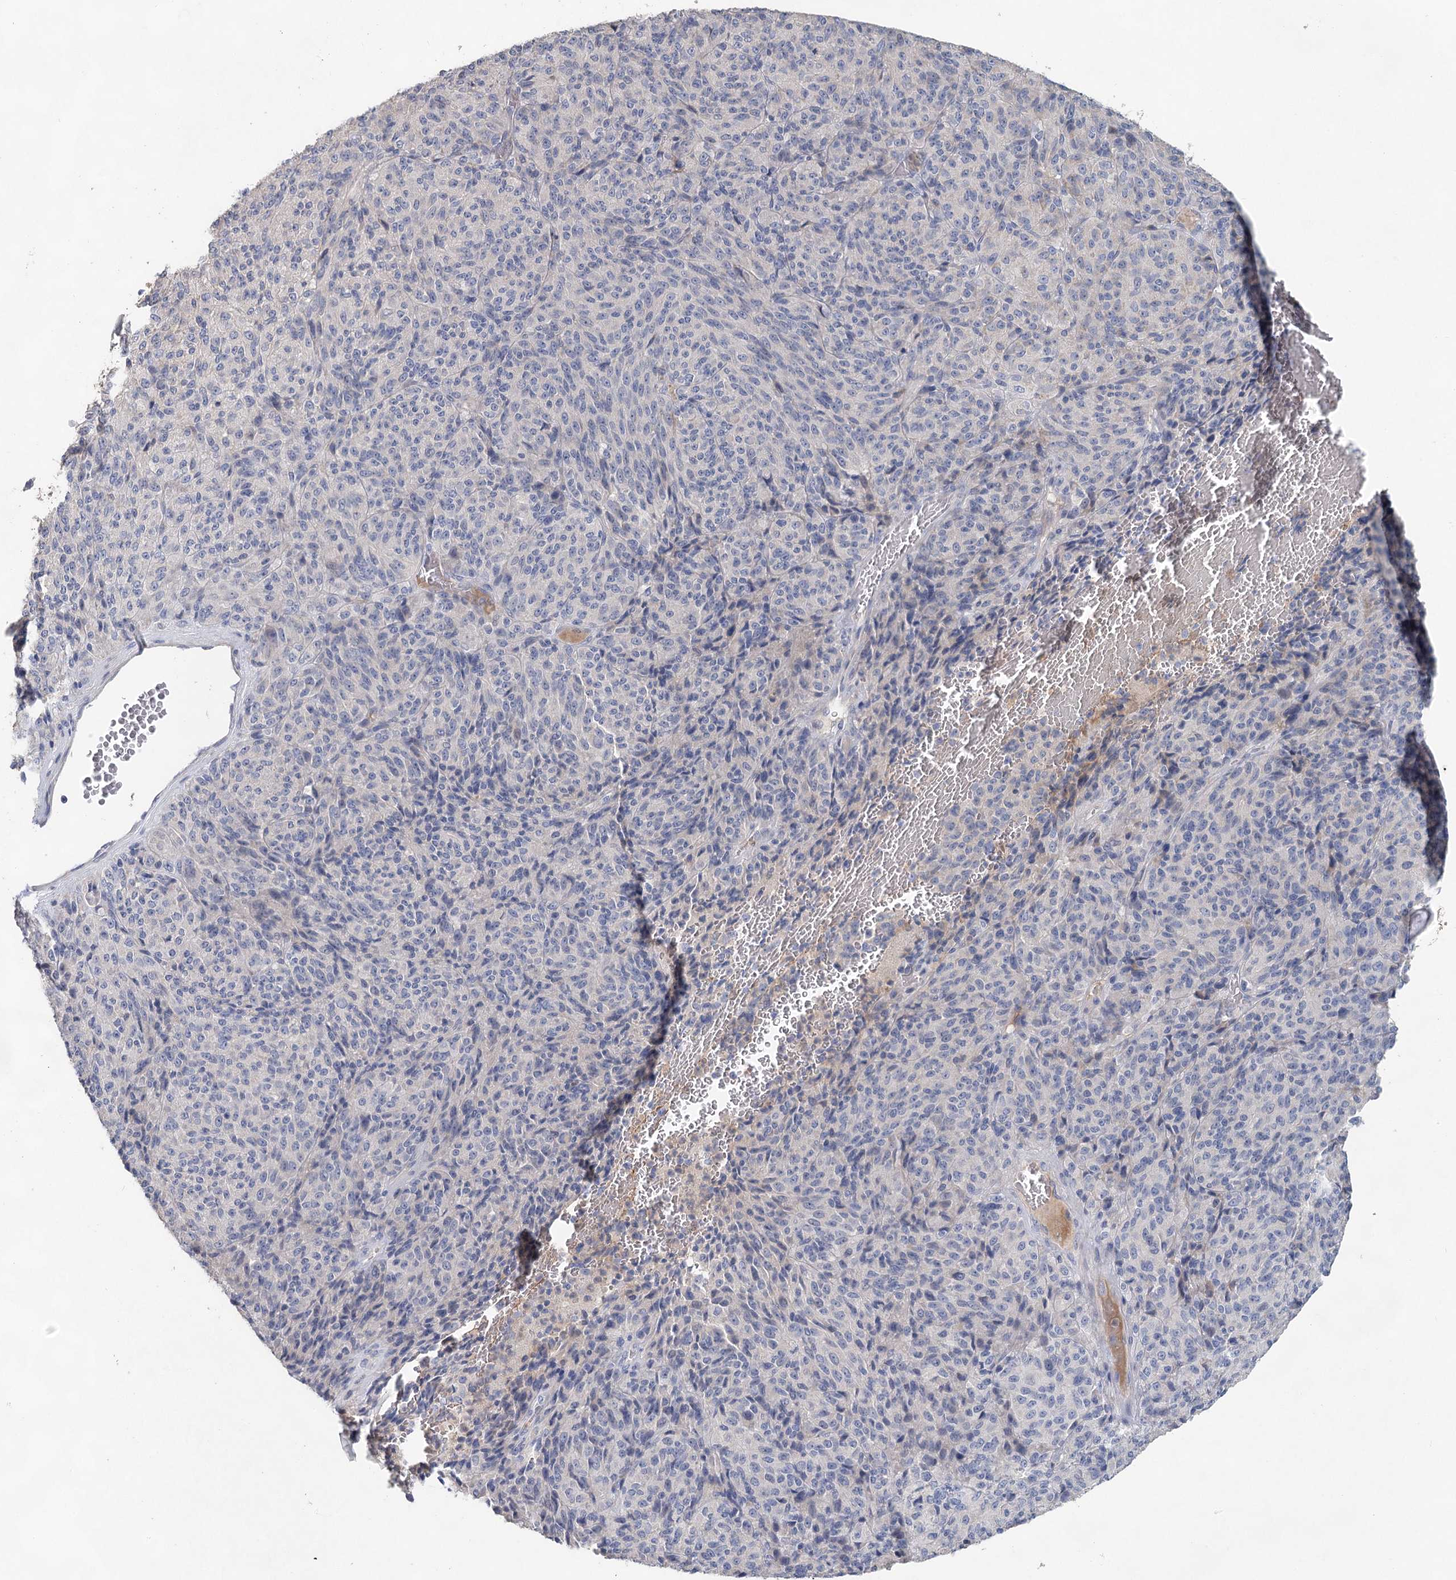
{"staining": {"intensity": "negative", "quantity": "none", "location": "none"}, "tissue": "melanoma", "cell_type": "Tumor cells", "image_type": "cancer", "snomed": [{"axis": "morphology", "description": "Malignant melanoma, Metastatic site"}, {"axis": "topography", "description": "Brain"}], "caption": "Immunohistochemistry (IHC) micrograph of malignant melanoma (metastatic site) stained for a protein (brown), which exhibits no positivity in tumor cells.", "gene": "MYL6B", "patient": {"sex": "female", "age": 56}}